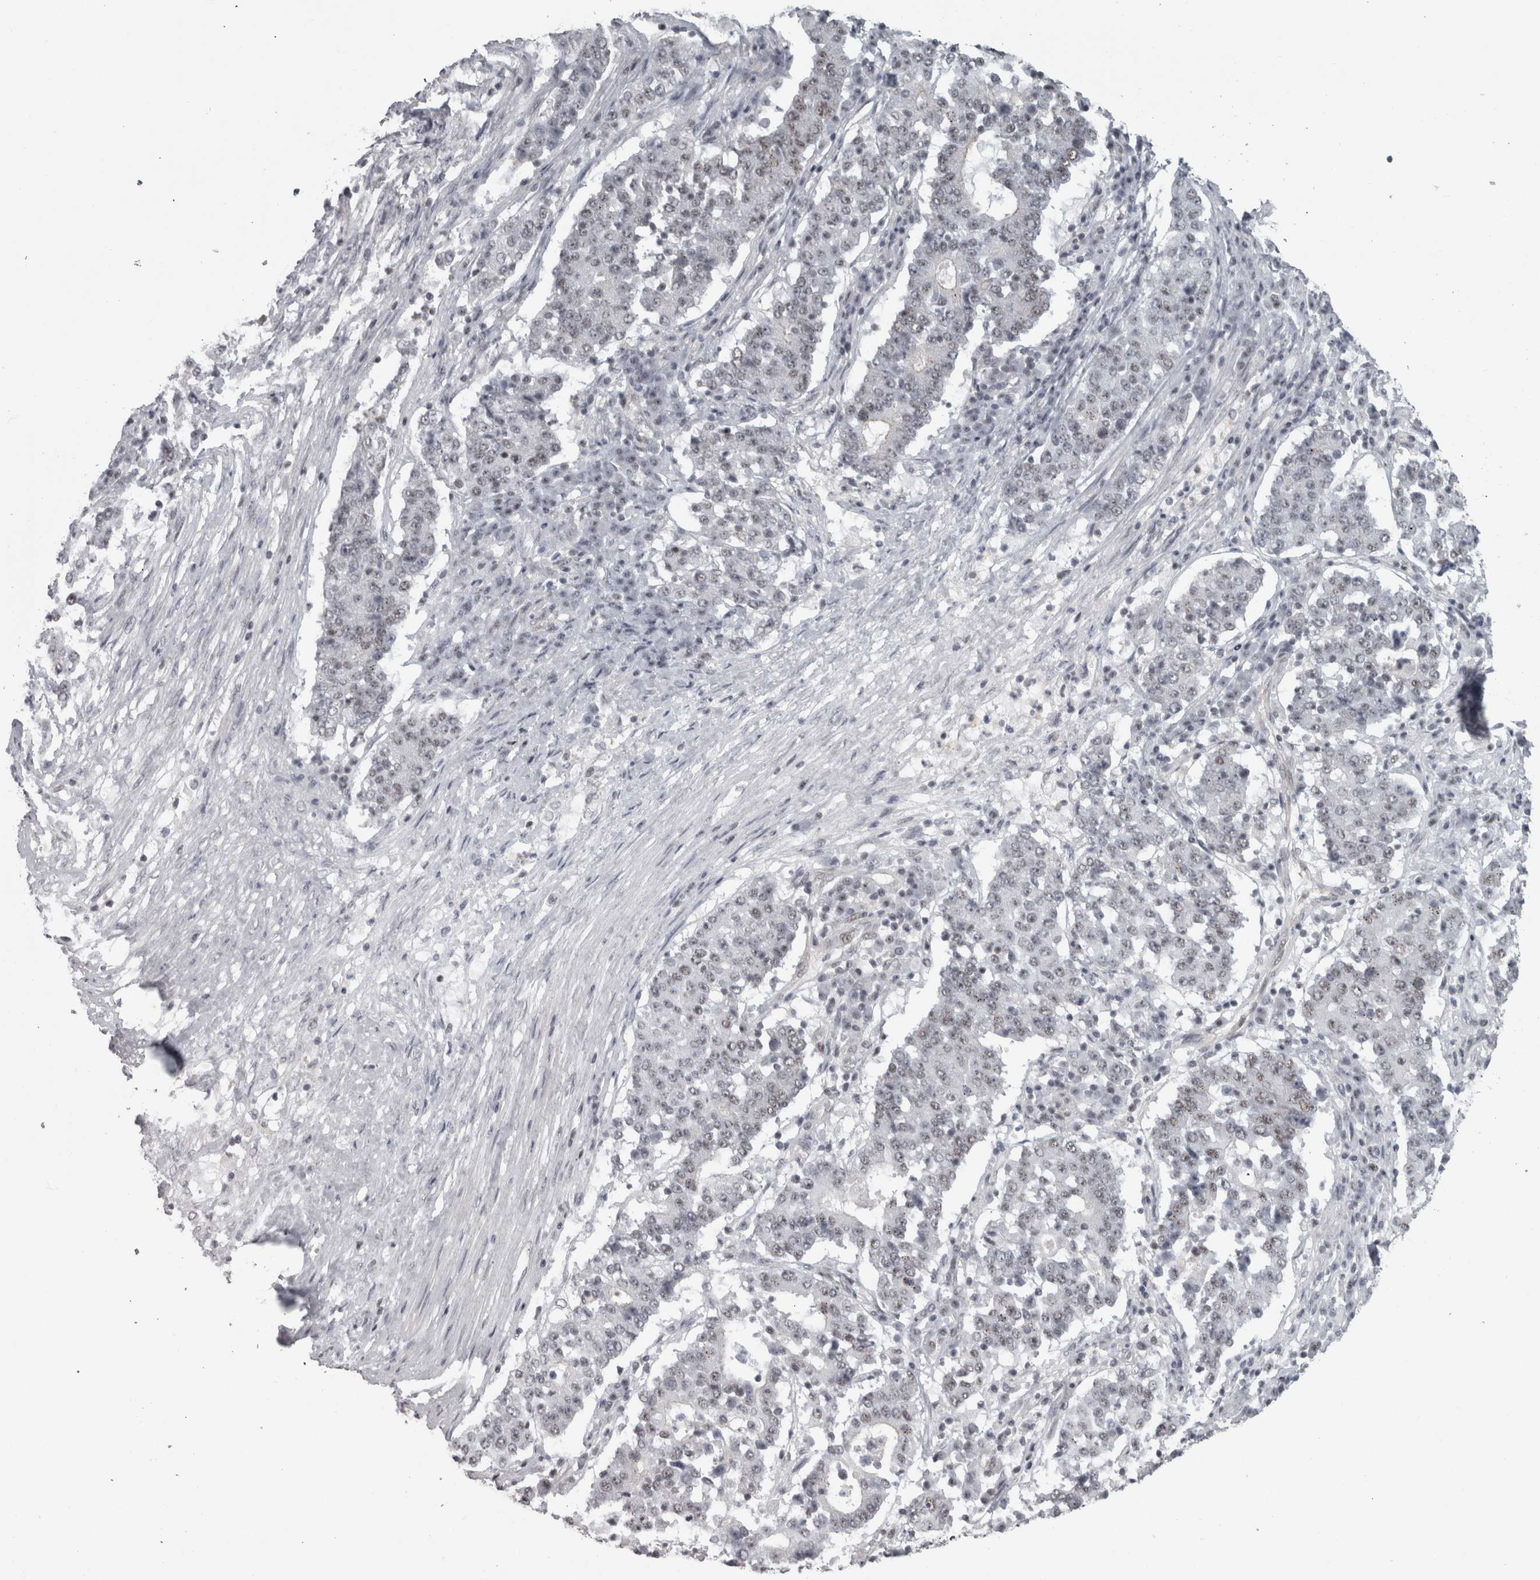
{"staining": {"intensity": "negative", "quantity": "none", "location": "none"}, "tissue": "stomach cancer", "cell_type": "Tumor cells", "image_type": "cancer", "snomed": [{"axis": "morphology", "description": "Adenocarcinoma, NOS"}, {"axis": "topography", "description": "Stomach"}], "caption": "Tumor cells show no significant positivity in adenocarcinoma (stomach).", "gene": "PPP1R12B", "patient": {"sex": "male", "age": 59}}